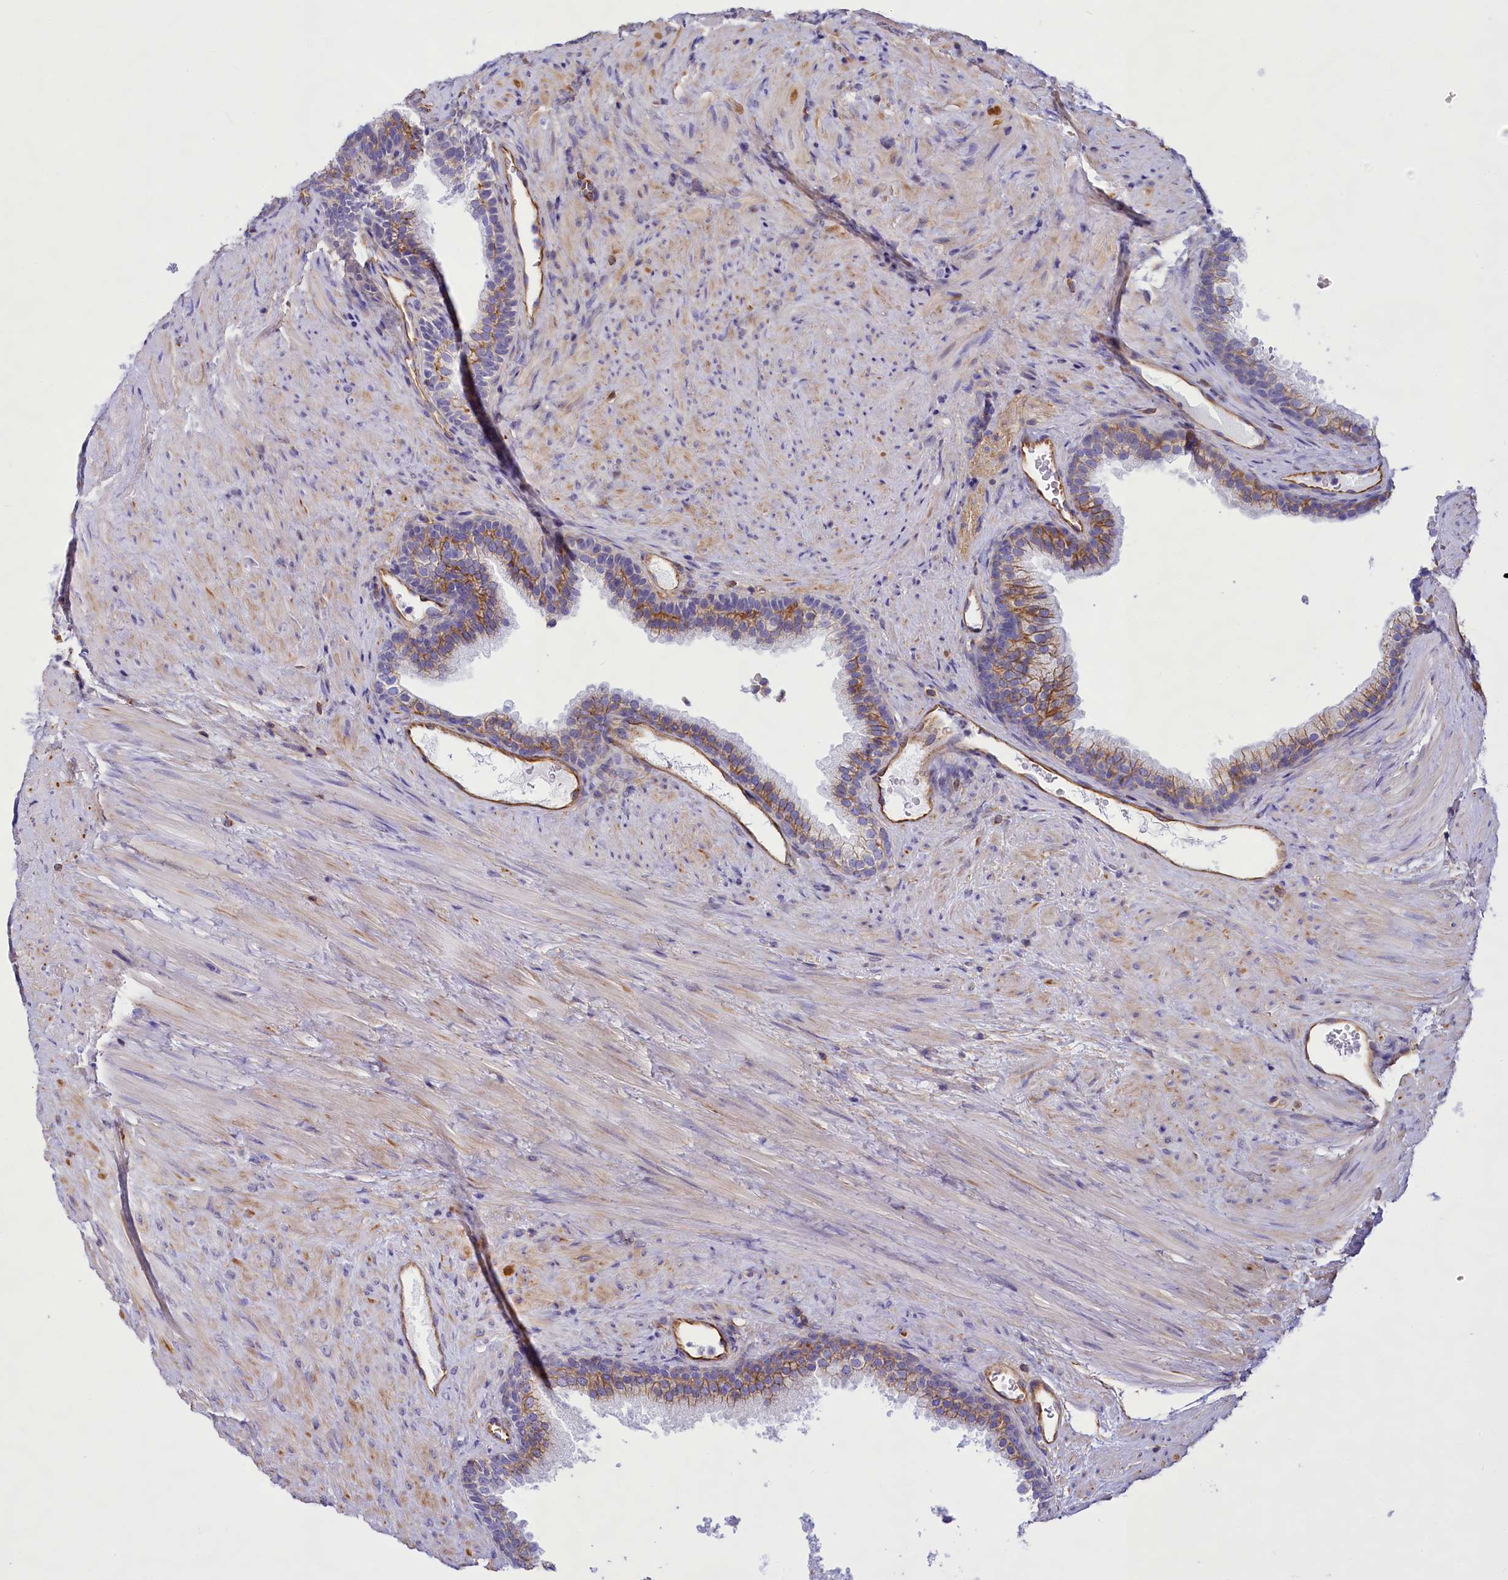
{"staining": {"intensity": "moderate", "quantity": "<25%", "location": "cytoplasmic/membranous"}, "tissue": "prostate", "cell_type": "Glandular cells", "image_type": "normal", "snomed": [{"axis": "morphology", "description": "Normal tissue, NOS"}, {"axis": "topography", "description": "Prostate"}], "caption": "Prostate stained with immunohistochemistry (IHC) shows moderate cytoplasmic/membranous expression in approximately <25% of glandular cells. Ihc stains the protein in brown and the nuclei are stained blue.", "gene": "CD99", "patient": {"sex": "male", "age": 76}}